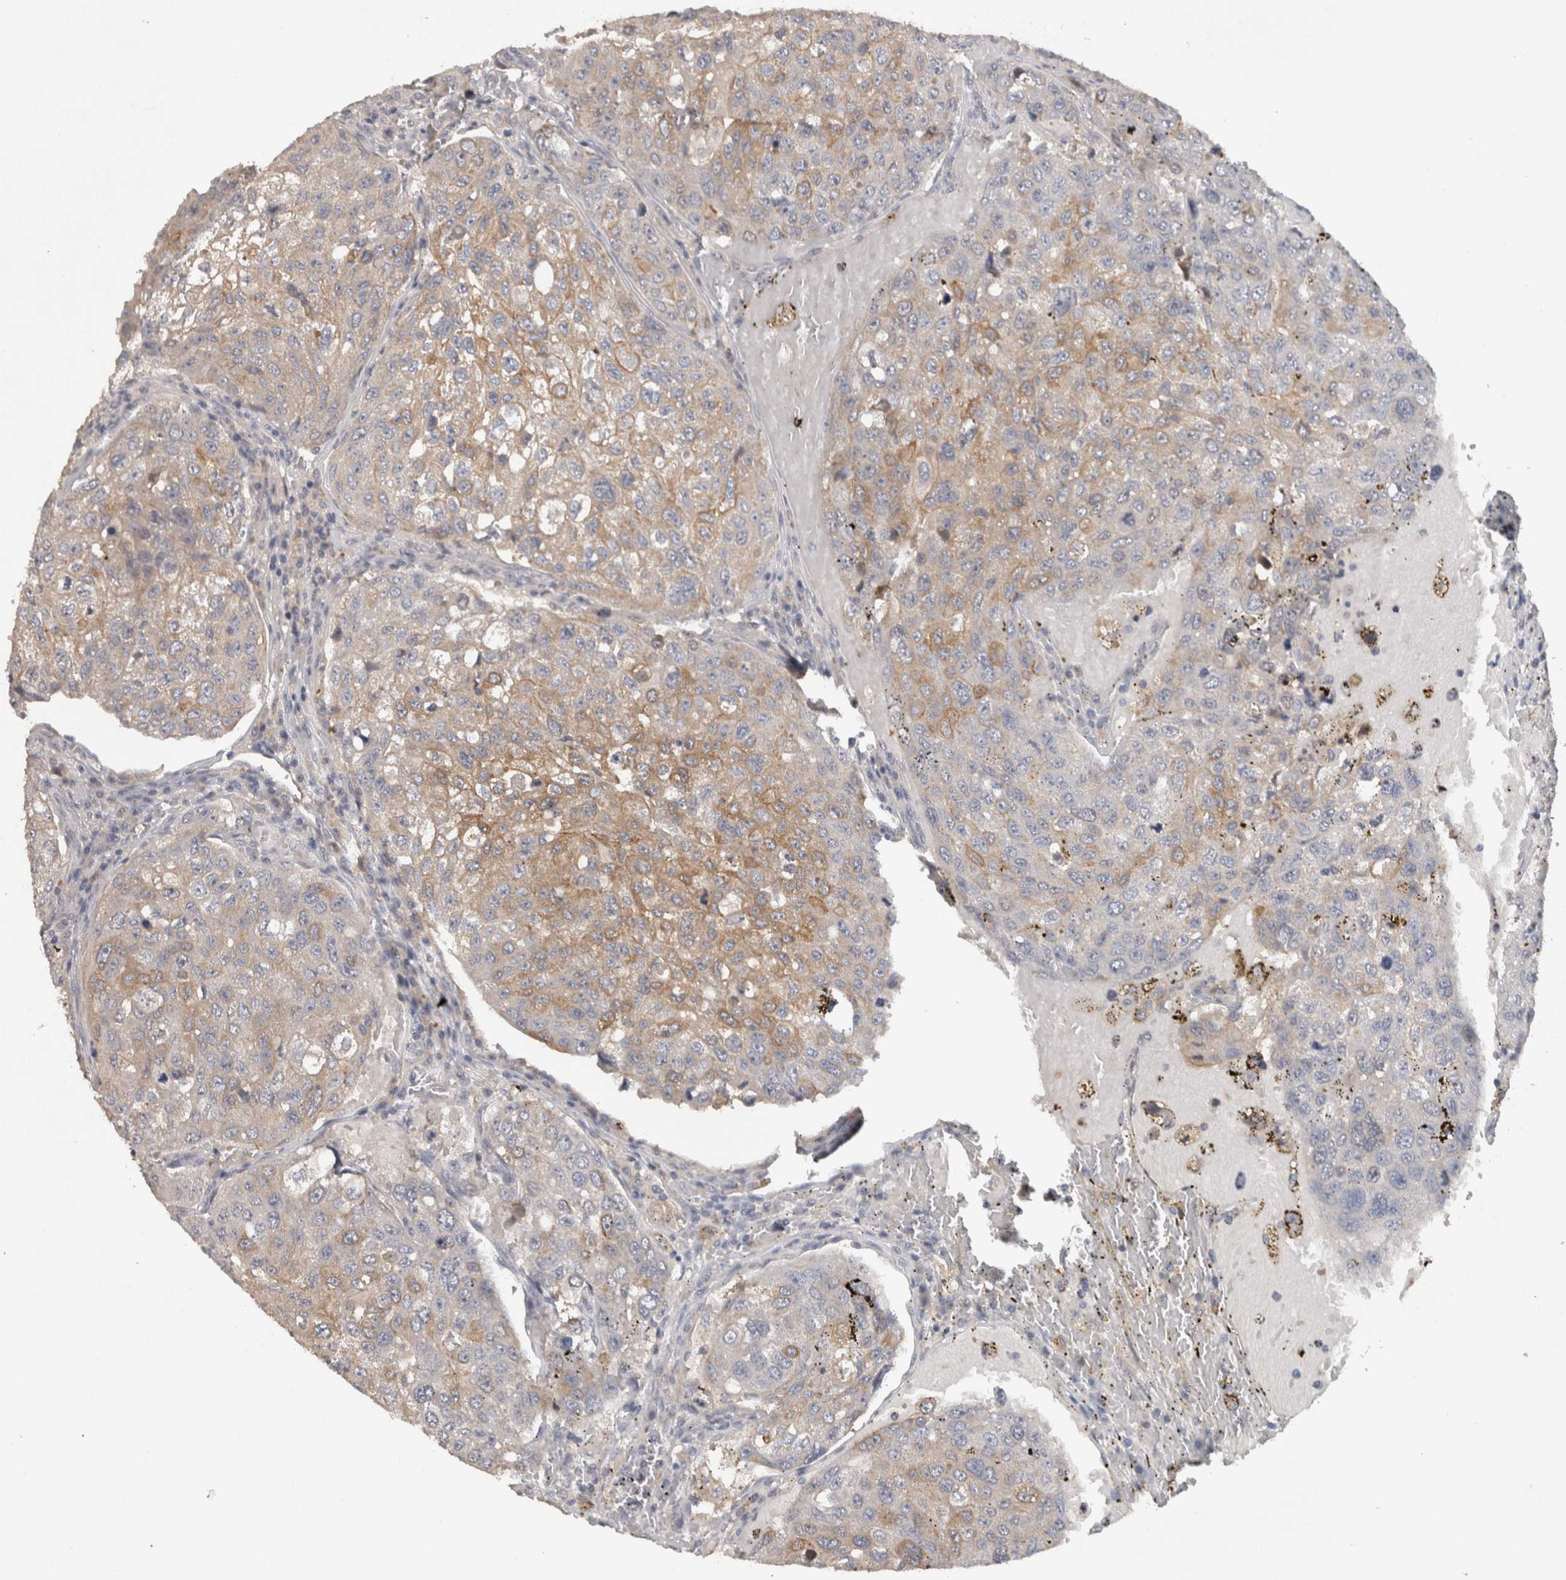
{"staining": {"intensity": "moderate", "quantity": "<25%", "location": "cytoplasmic/membranous"}, "tissue": "urothelial cancer", "cell_type": "Tumor cells", "image_type": "cancer", "snomed": [{"axis": "morphology", "description": "Urothelial carcinoma, High grade"}, {"axis": "topography", "description": "Lymph node"}, {"axis": "topography", "description": "Urinary bladder"}], "caption": "Urothelial cancer stained with a protein marker displays moderate staining in tumor cells.", "gene": "HEXD", "patient": {"sex": "male", "age": 51}}